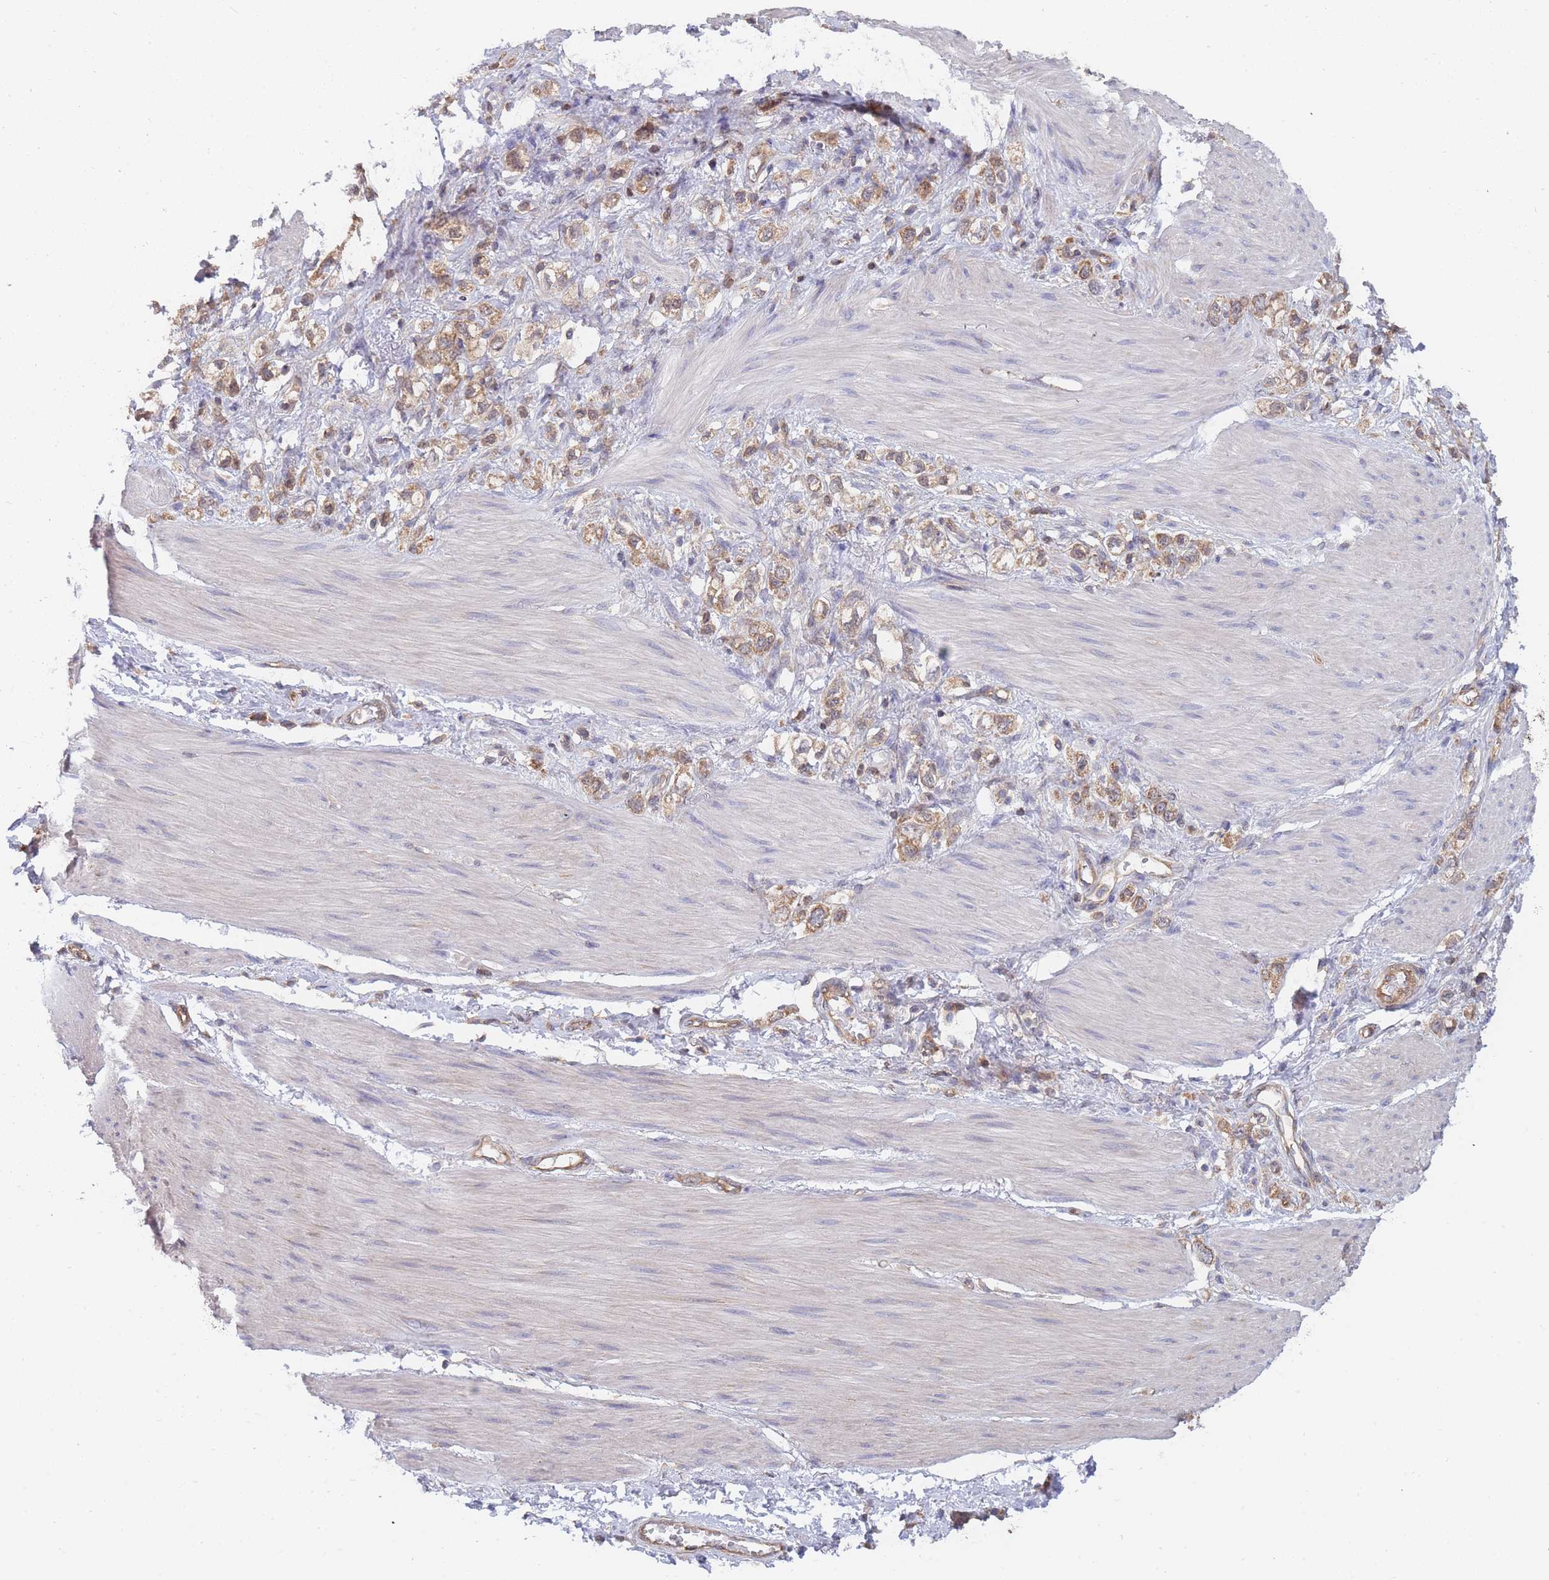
{"staining": {"intensity": "moderate", "quantity": ">75%", "location": "cytoplasmic/membranous"}, "tissue": "stomach cancer", "cell_type": "Tumor cells", "image_type": "cancer", "snomed": [{"axis": "morphology", "description": "Adenocarcinoma, NOS"}, {"axis": "topography", "description": "Stomach"}], "caption": "The image displays immunohistochemical staining of stomach cancer (adenocarcinoma). There is moderate cytoplasmic/membranous positivity is seen in about >75% of tumor cells.", "gene": "MRPS18B", "patient": {"sex": "female", "age": 65}}